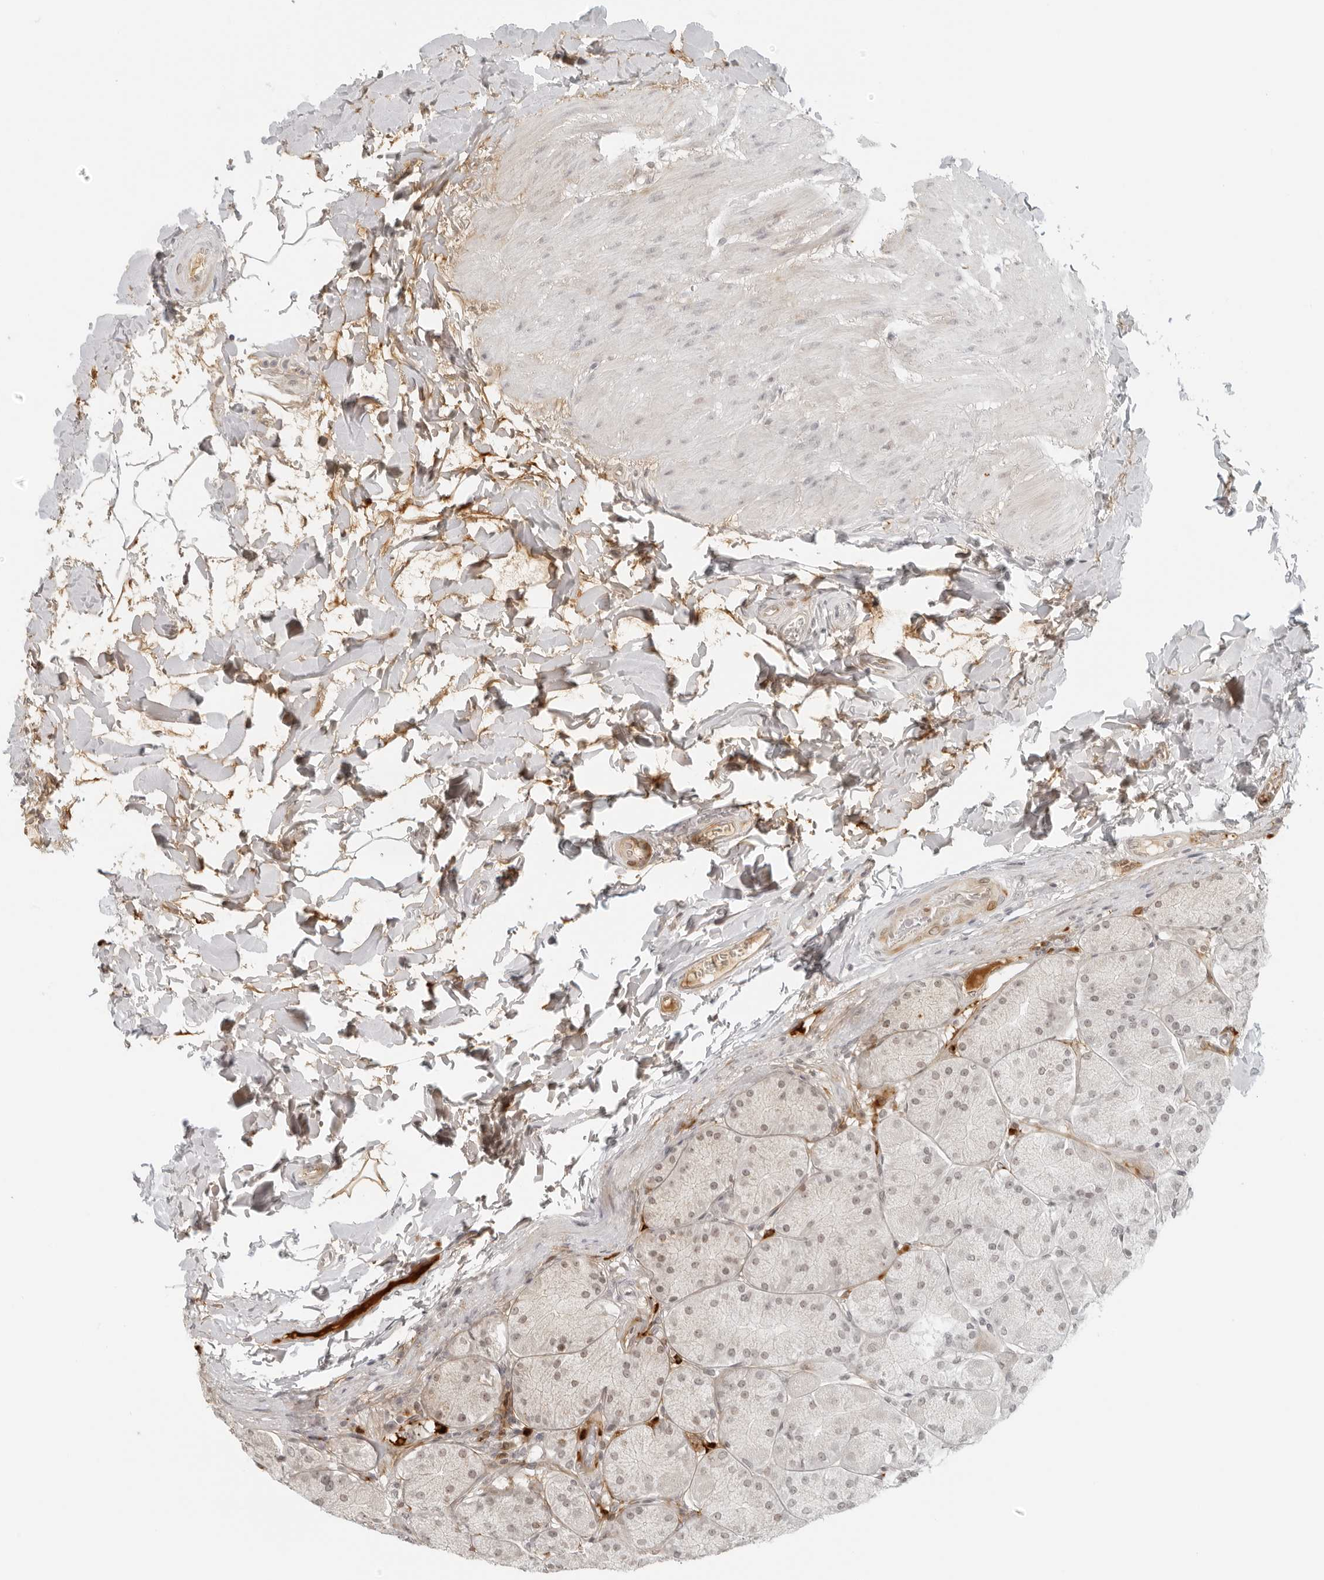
{"staining": {"intensity": "moderate", "quantity": "<25%", "location": "cytoplasmic/membranous,nuclear"}, "tissue": "stomach", "cell_type": "Glandular cells", "image_type": "normal", "snomed": [{"axis": "morphology", "description": "Normal tissue, NOS"}, {"axis": "topography", "description": "Stomach, upper"}], "caption": "Protein staining of unremarkable stomach demonstrates moderate cytoplasmic/membranous,nuclear positivity in approximately <25% of glandular cells.", "gene": "ZNF678", "patient": {"sex": "female", "age": 56}}